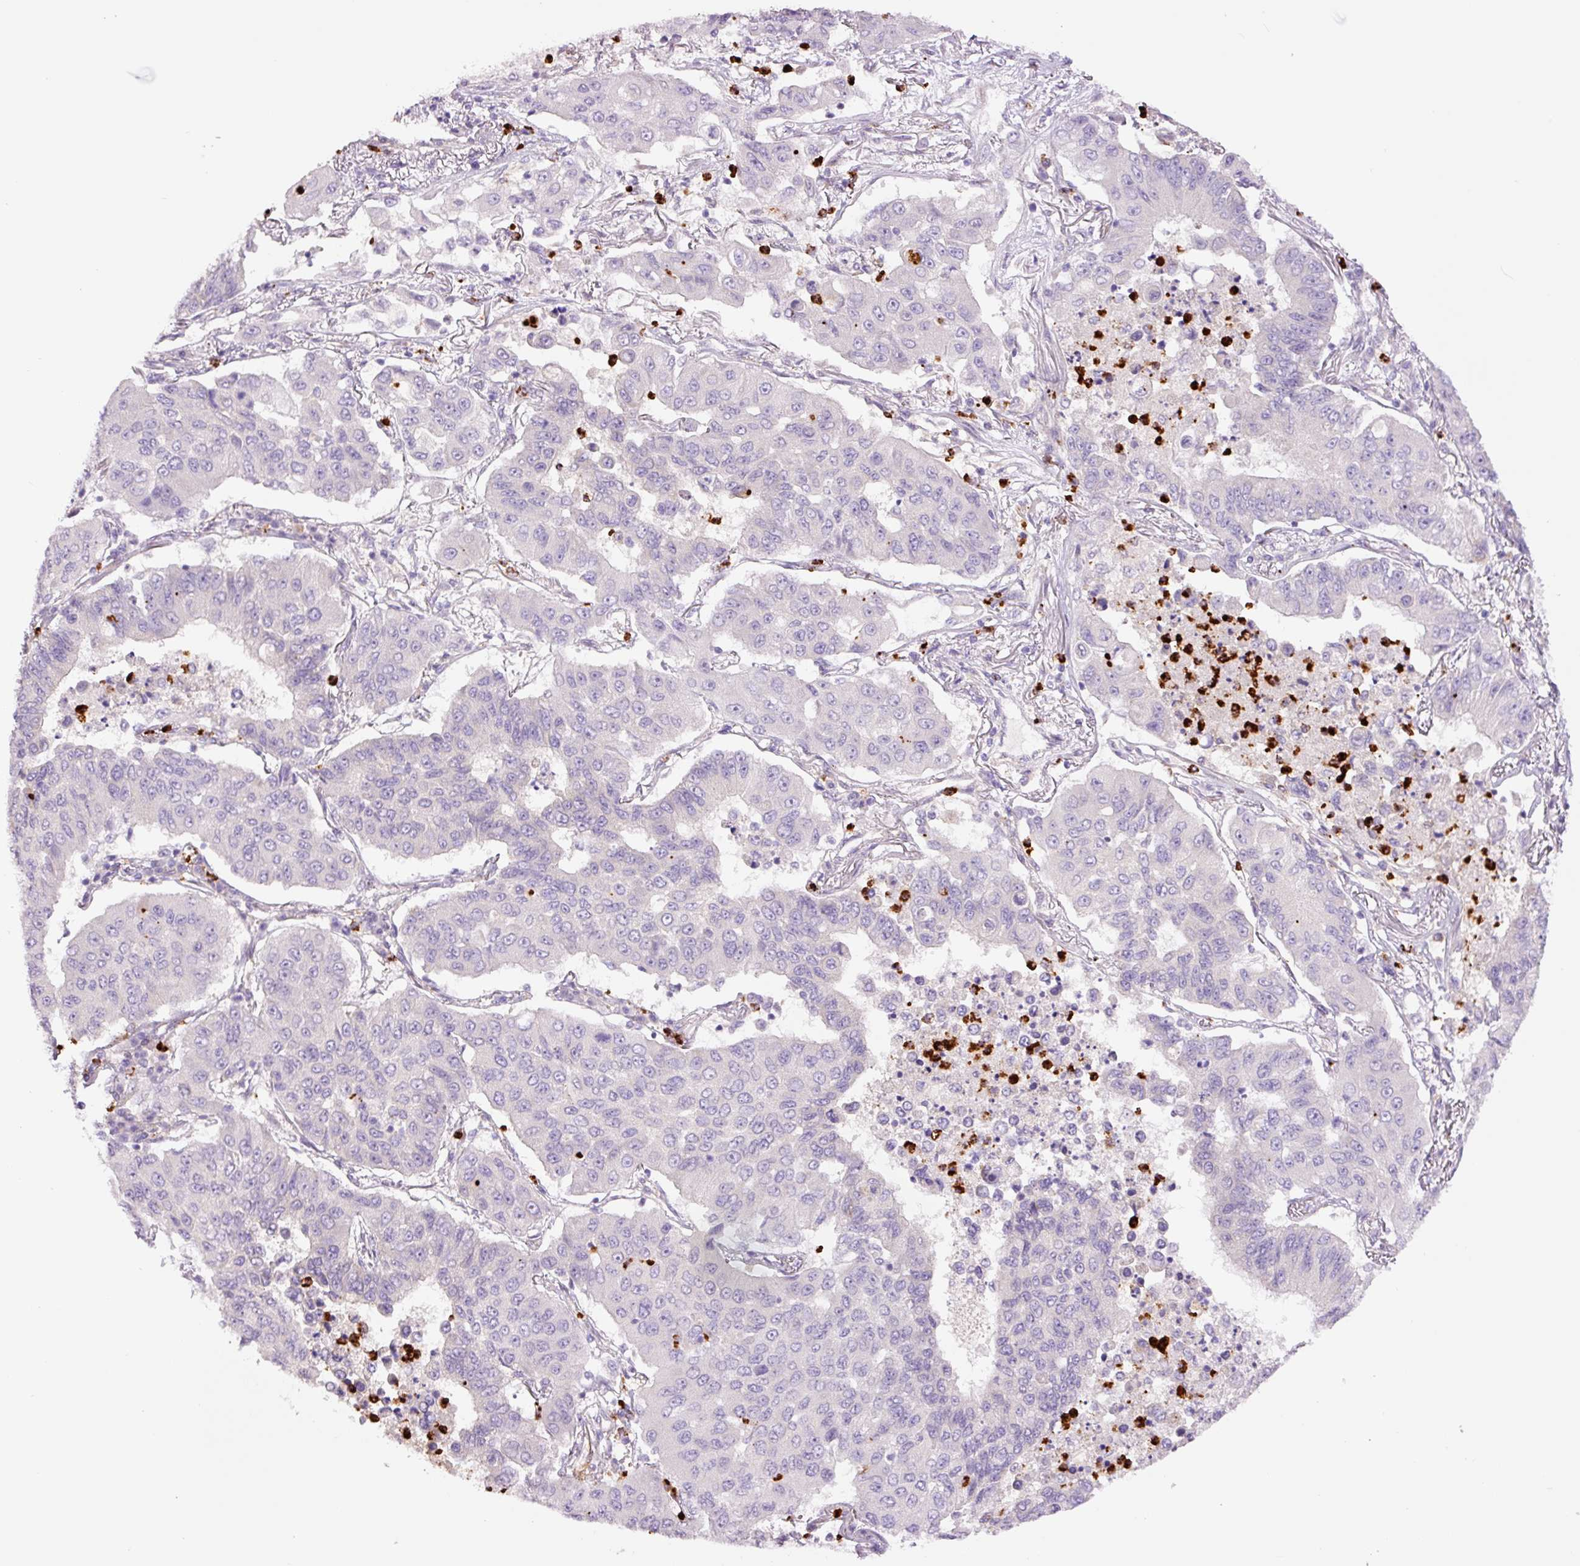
{"staining": {"intensity": "negative", "quantity": "none", "location": "none"}, "tissue": "lung cancer", "cell_type": "Tumor cells", "image_type": "cancer", "snomed": [{"axis": "morphology", "description": "Squamous cell carcinoma, NOS"}, {"axis": "topography", "description": "Lung"}], "caption": "Tumor cells show no significant expression in lung cancer. (IHC, brightfield microscopy, high magnification).", "gene": "SH2D6", "patient": {"sex": "male", "age": 74}}